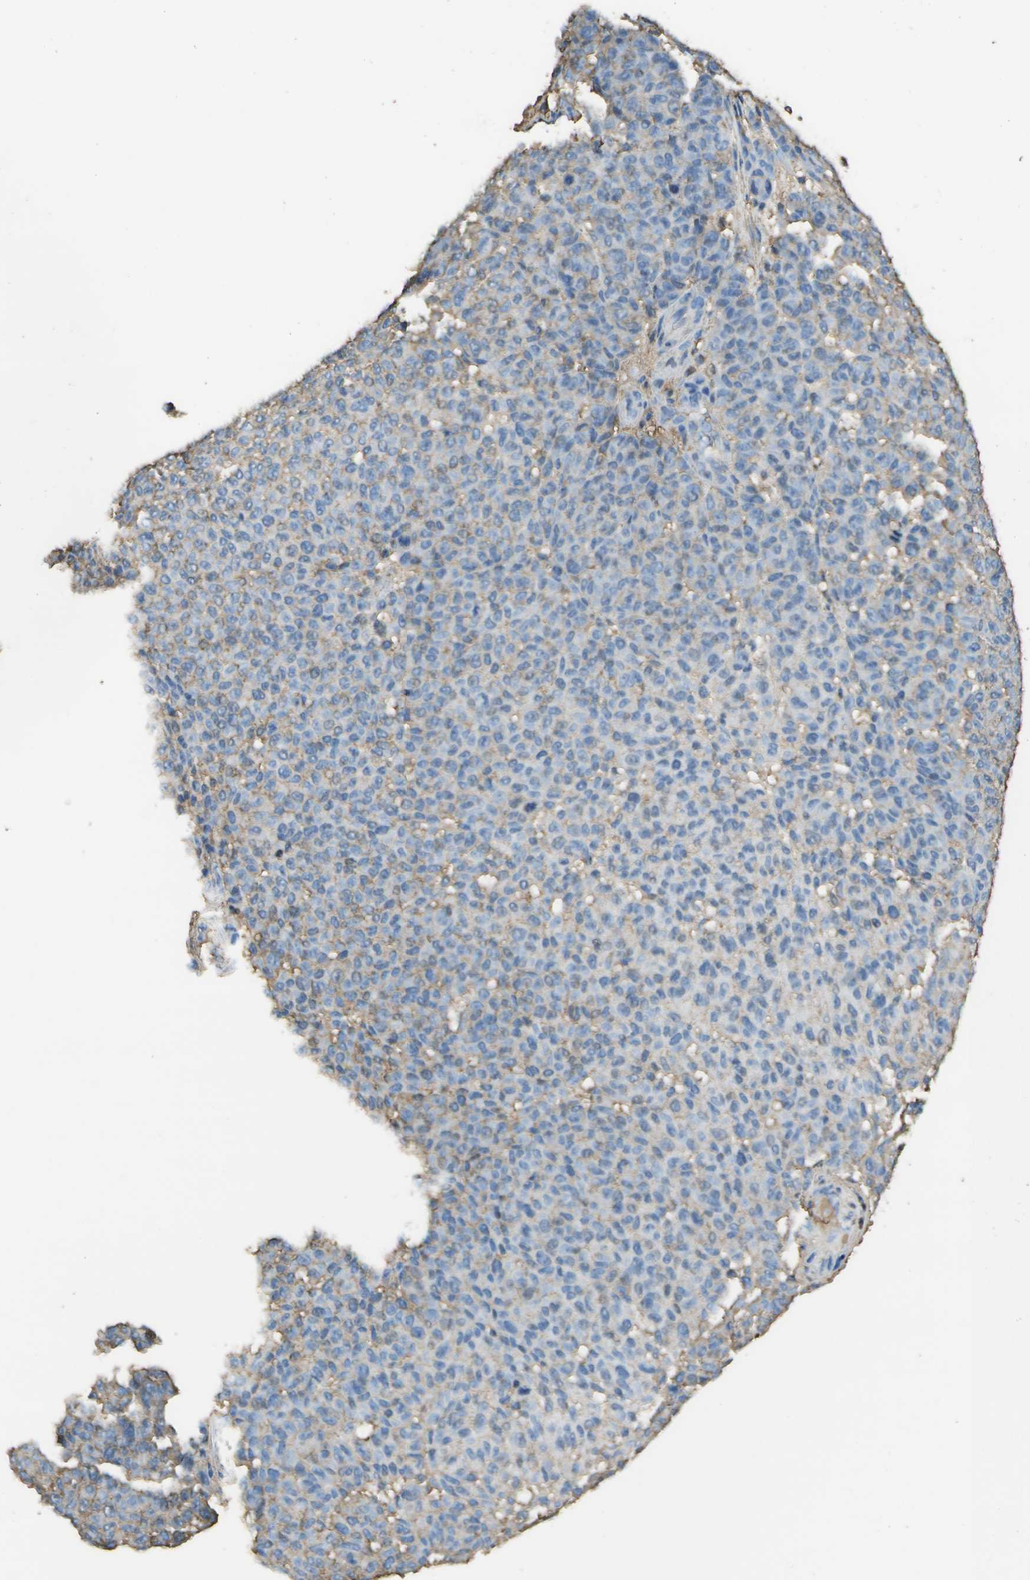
{"staining": {"intensity": "weak", "quantity": "<25%", "location": "cytoplasmic/membranous"}, "tissue": "melanoma", "cell_type": "Tumor cells", "image_type": "cancer", "snomed": [{"axis": "morphology", "description": "Malignant melanoma, NOS"}, {"axis": "topography", "description": "Skin"}], "caption": "High power microscopy micrograph of an IHC image of malignant melanoma, revealing no significant staining in tumor cells.", "gene": "CYP4F11", "patient": {"sex": "male", "age": 59}}